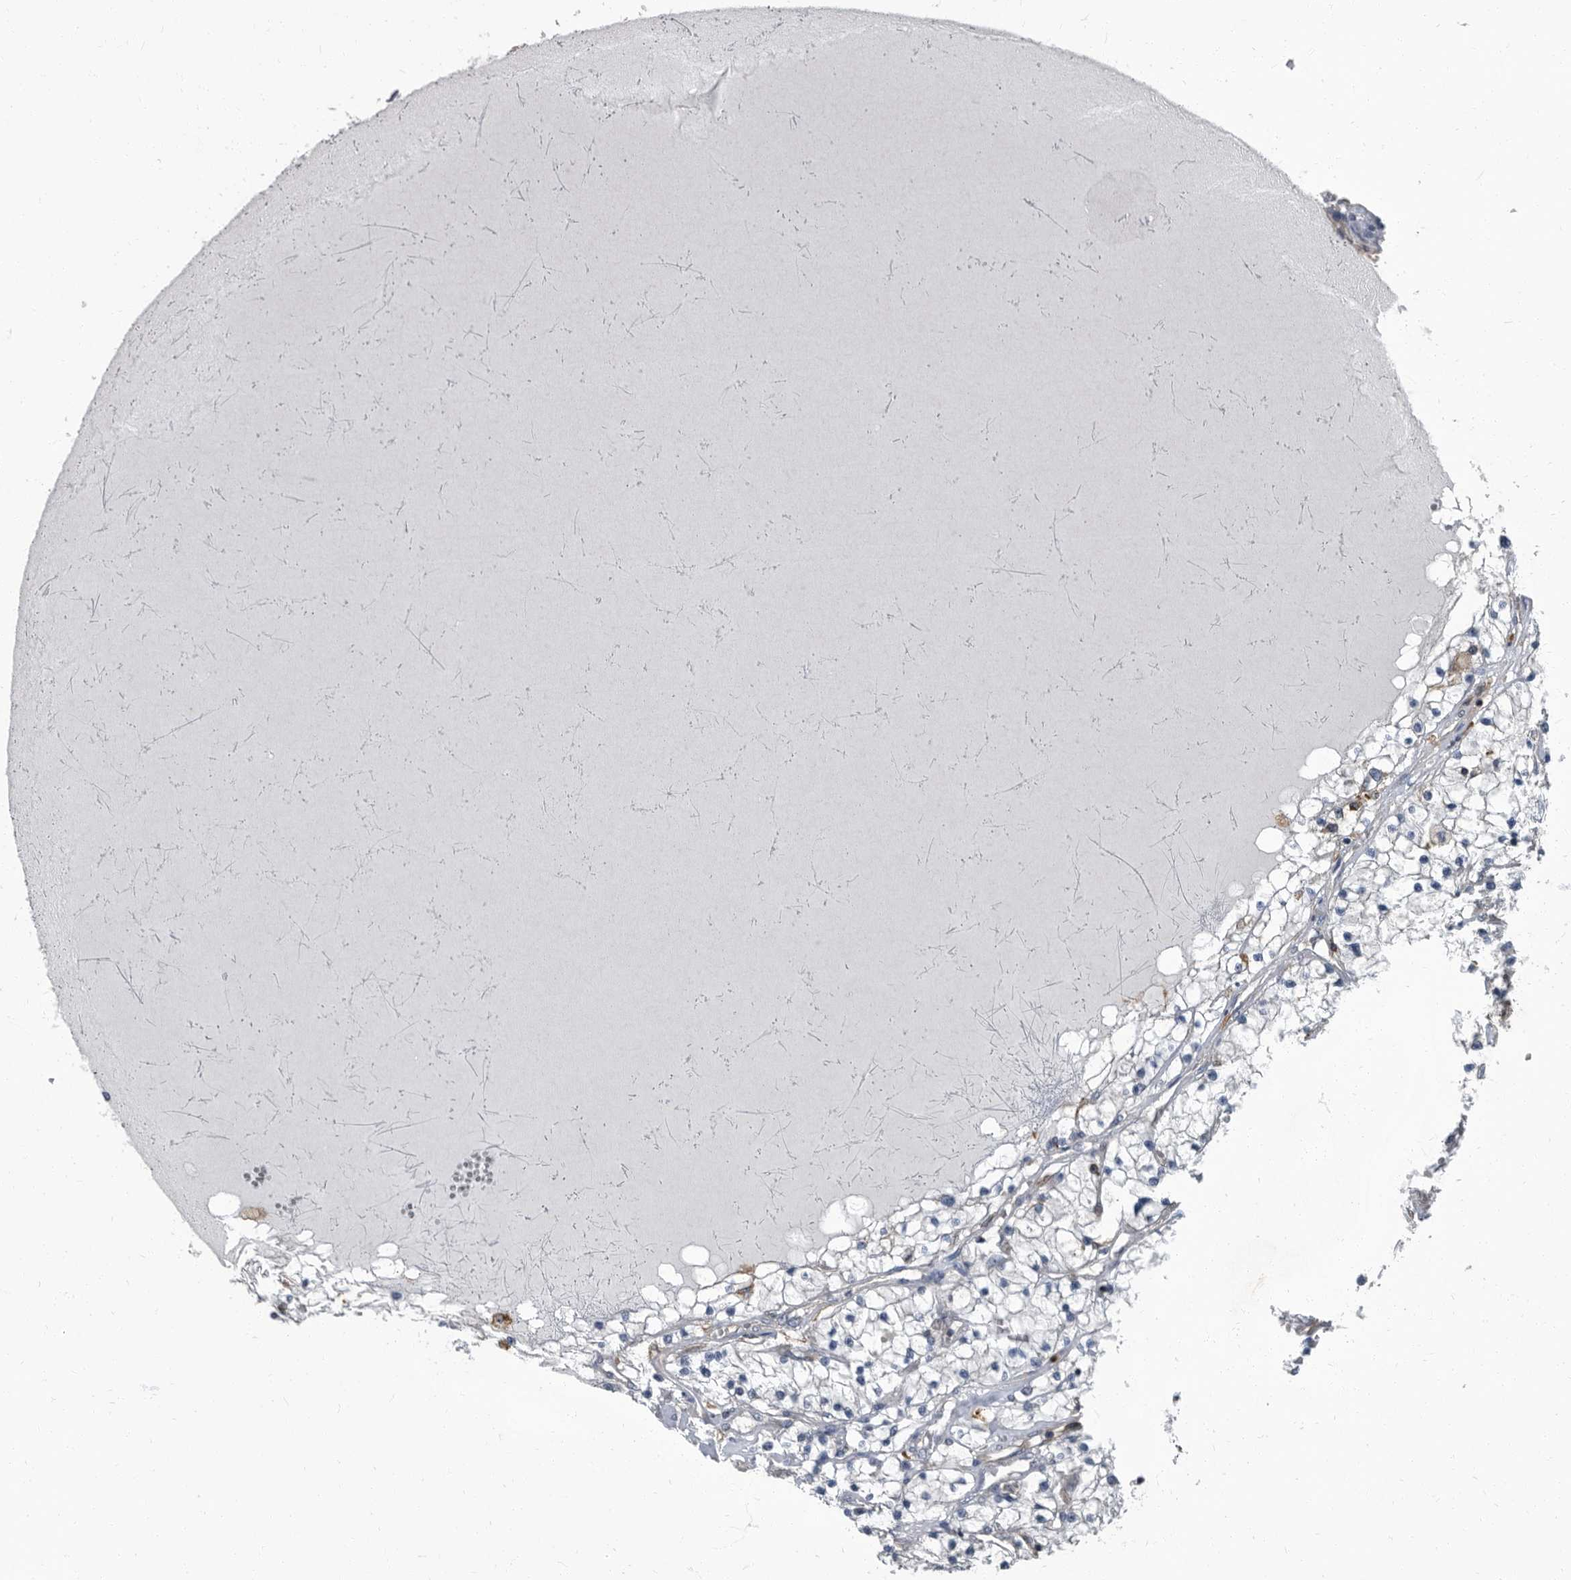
{"staining": {"intensity": "negative", "quantity": "none", "location": "none"}, "tissue": "renal cancer", "cell_type": "Tumor cells", "image_type": "cancer", "snomed": [{"axis": "morphology", "description": "Normal tissue, NOS"}, {"axis": "morphology", "description": "Adenocarcinoma, NOS"}, {"axis": "topography", "description": "Kidney"}], "caption": "An immunohistochemistry micrograph of renal cancer (adenocarcinoma) is shown. There is no staining in tumor cells of renal cancer (adenocarcinoma).", "gene": "CDV3", "patient": {"sex": "male", "age": 68}}